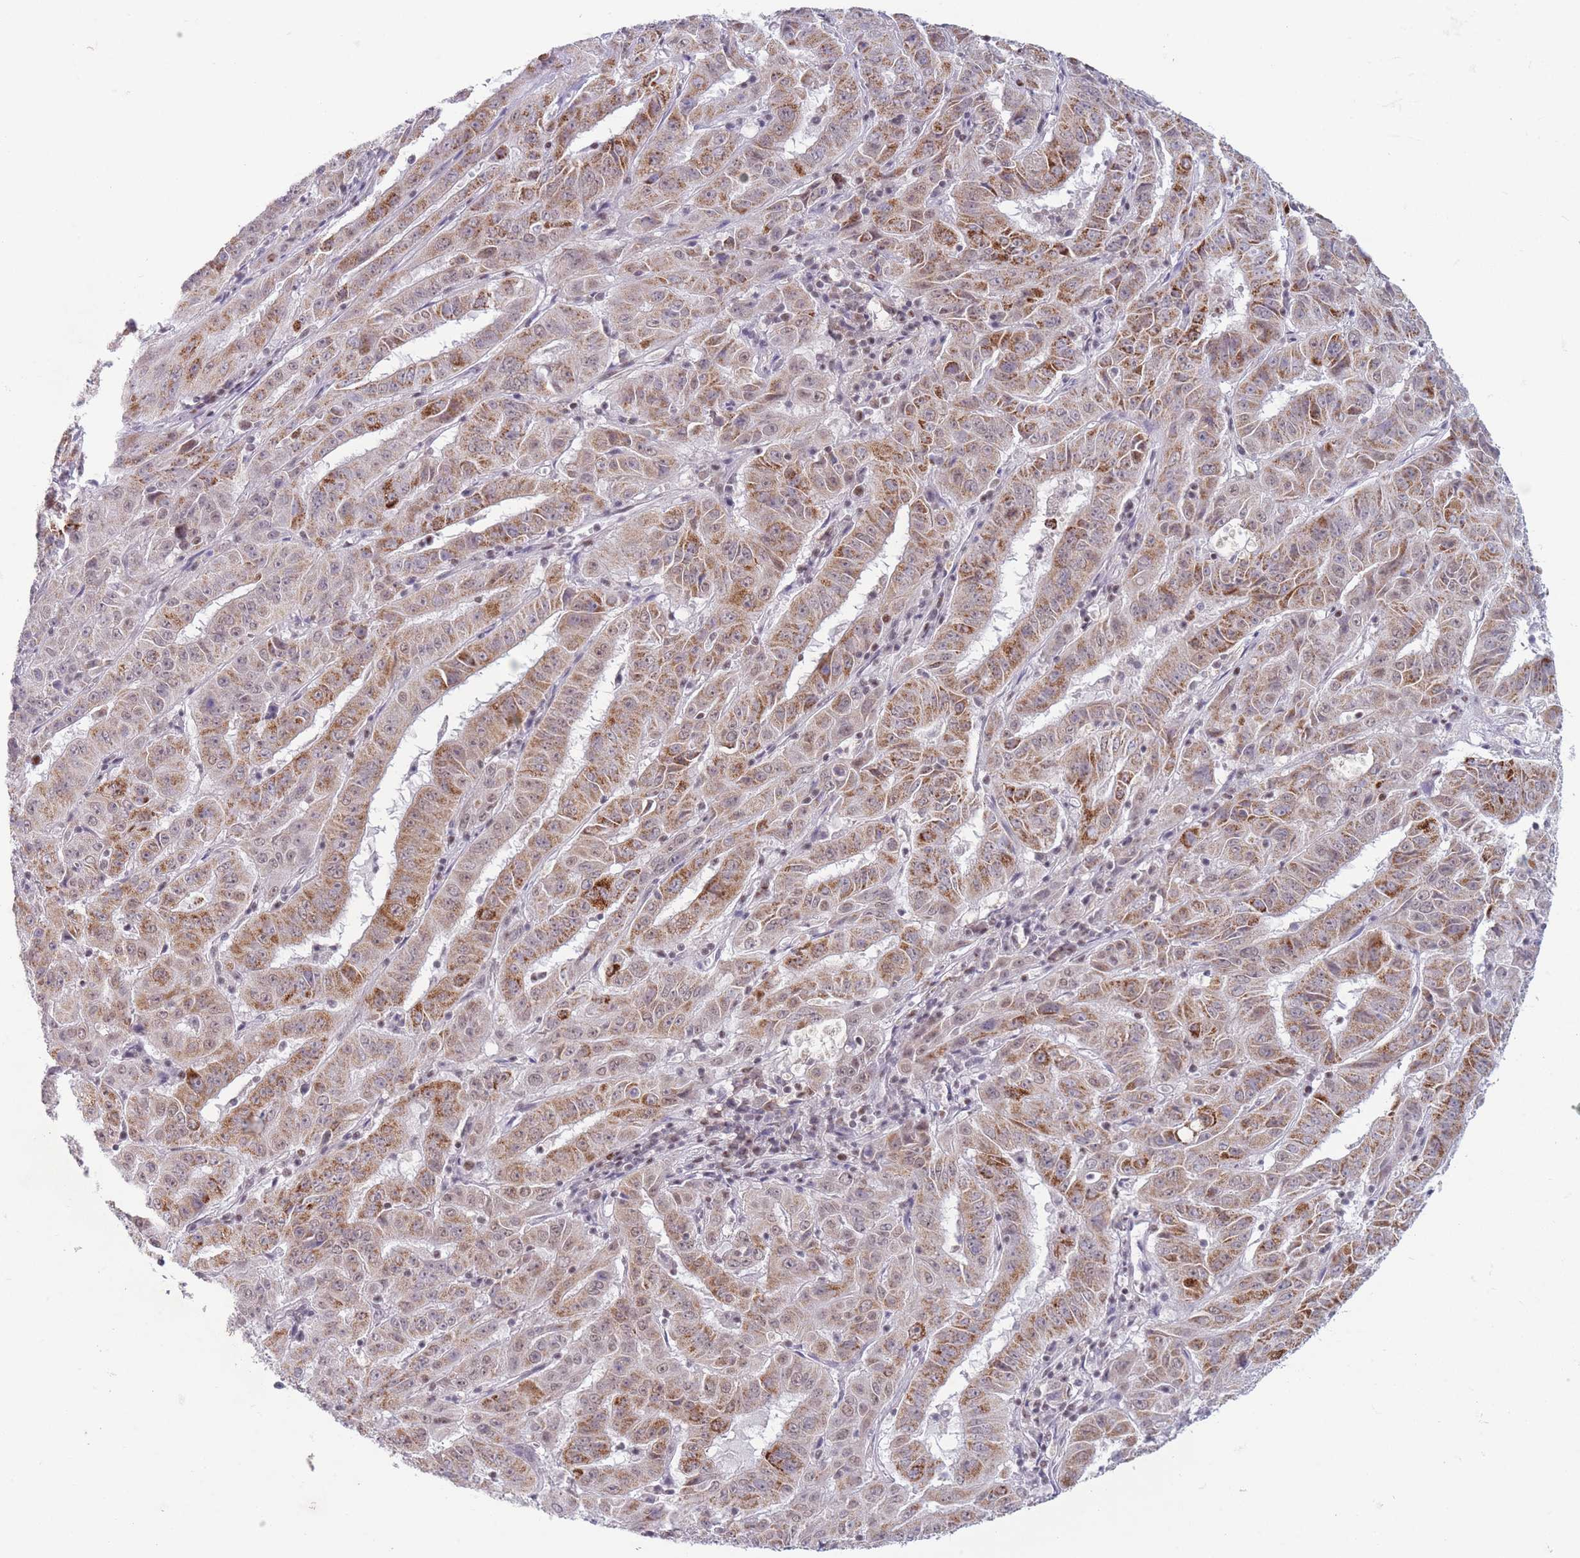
{"staining": {"intensity": "moderate", "quantity": ">75%", "location": "cytoplasmic/membranous,nuclear"}, "tissue": "pancreatic cancer", "cell_type": "Tumor cells", "image_type": "cancer", "snomed": [{"axis": "morphology", "description": "Adenocarcinoma, NOS"}, {"axis": "topography", "description": "Pancreas"}], "caption": "A photomicrograph of human pancreatic adenocarcinoma stained for a protein displays moderate cytoplasmic/membranous and nuclear brown staining in tumor cells.", "gene": "ARID3B", "patient": {"sex": "male", "age": 63}}